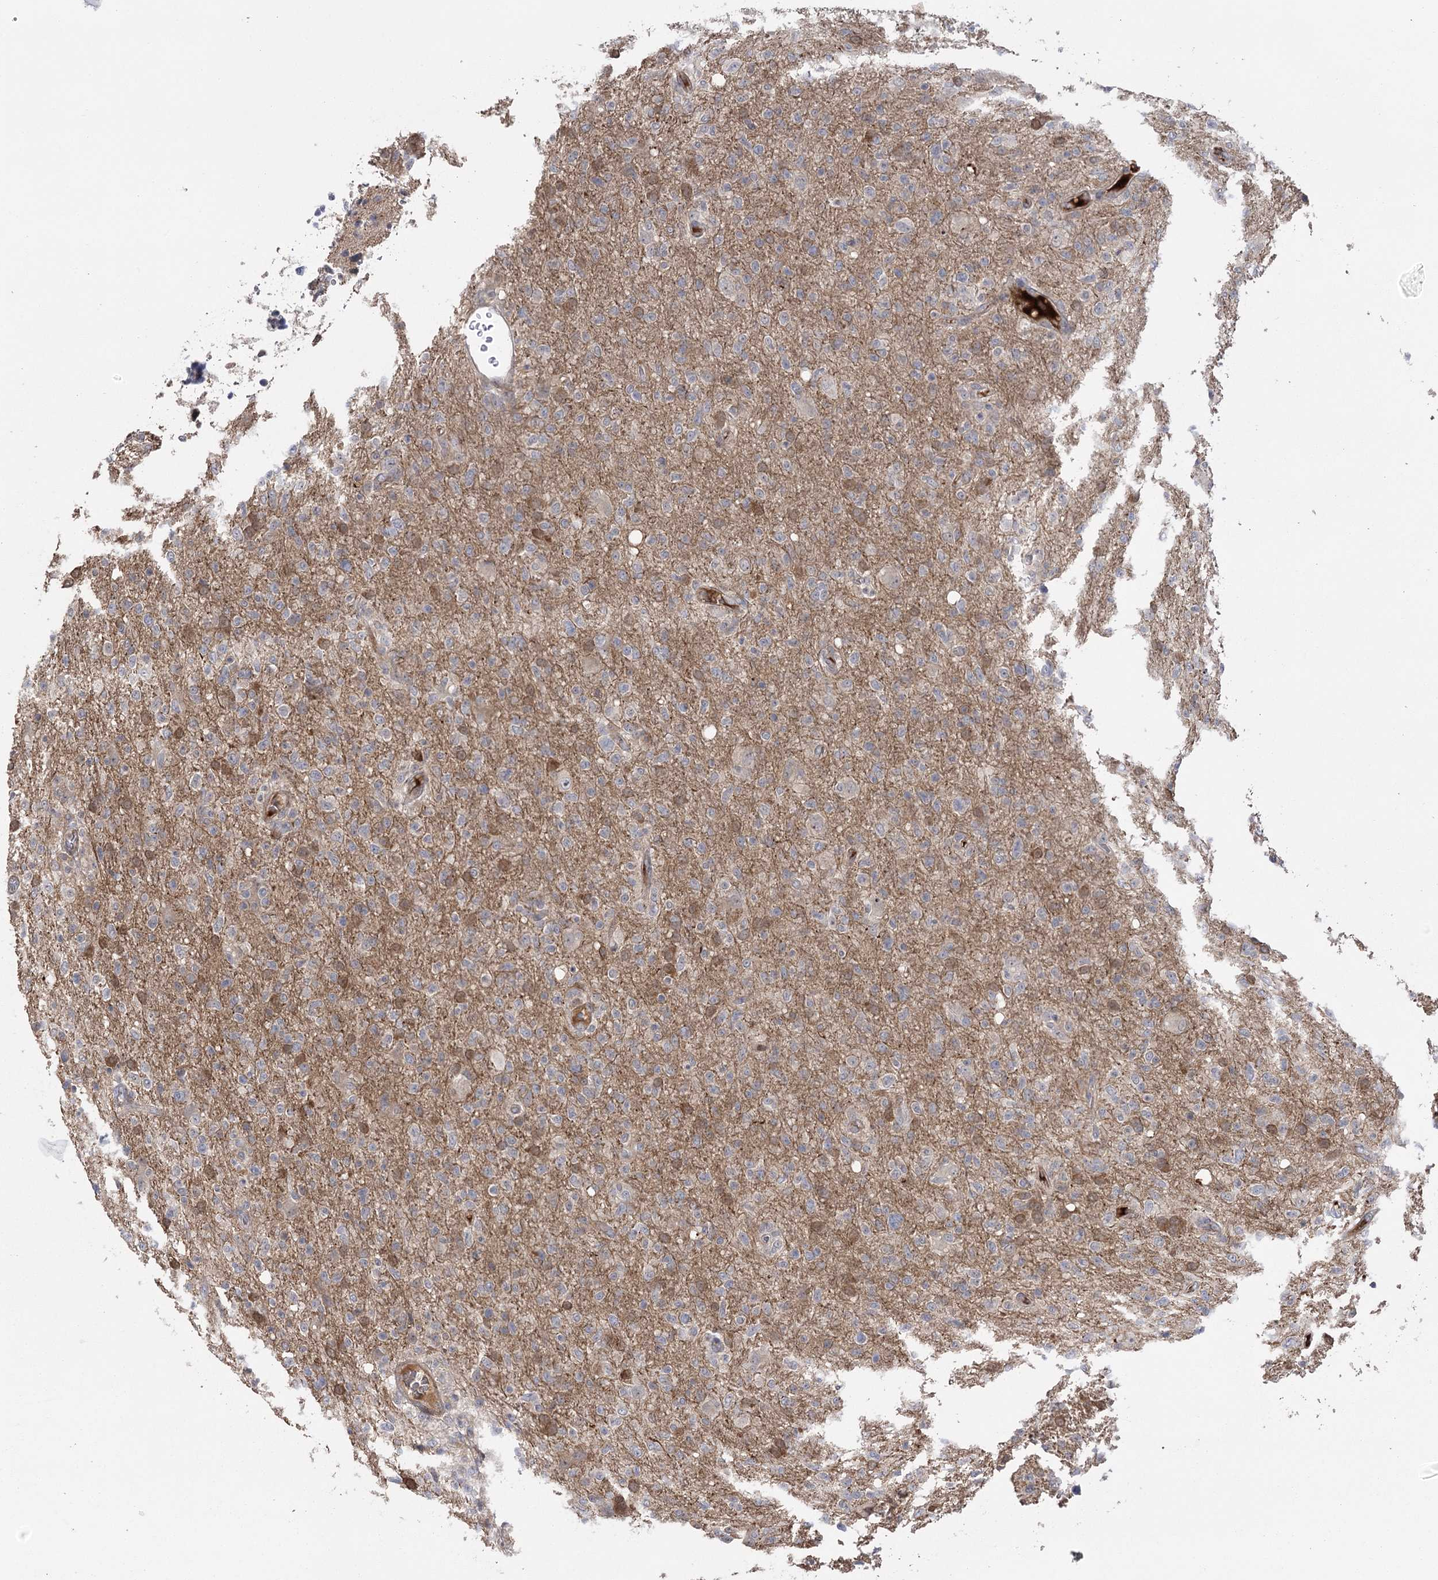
{"staining": {"intensity": "negative", "quantity": "none", "location": "none"}, "tissue": "glioma", "cell_type": "Tumor cells", "image_type": "cancer", "snomed": [{"axis": "morphology", "description": "Glioma, malignant, High grade"}, {"axis": "topography", "description": "Brain"}], "caption": "This is an immunohistochemistry histopathology image of human glioma. There is no staining in tumor cells.", "gene": "KCNN2", "patient": {"sex": "female", "age": 57}}